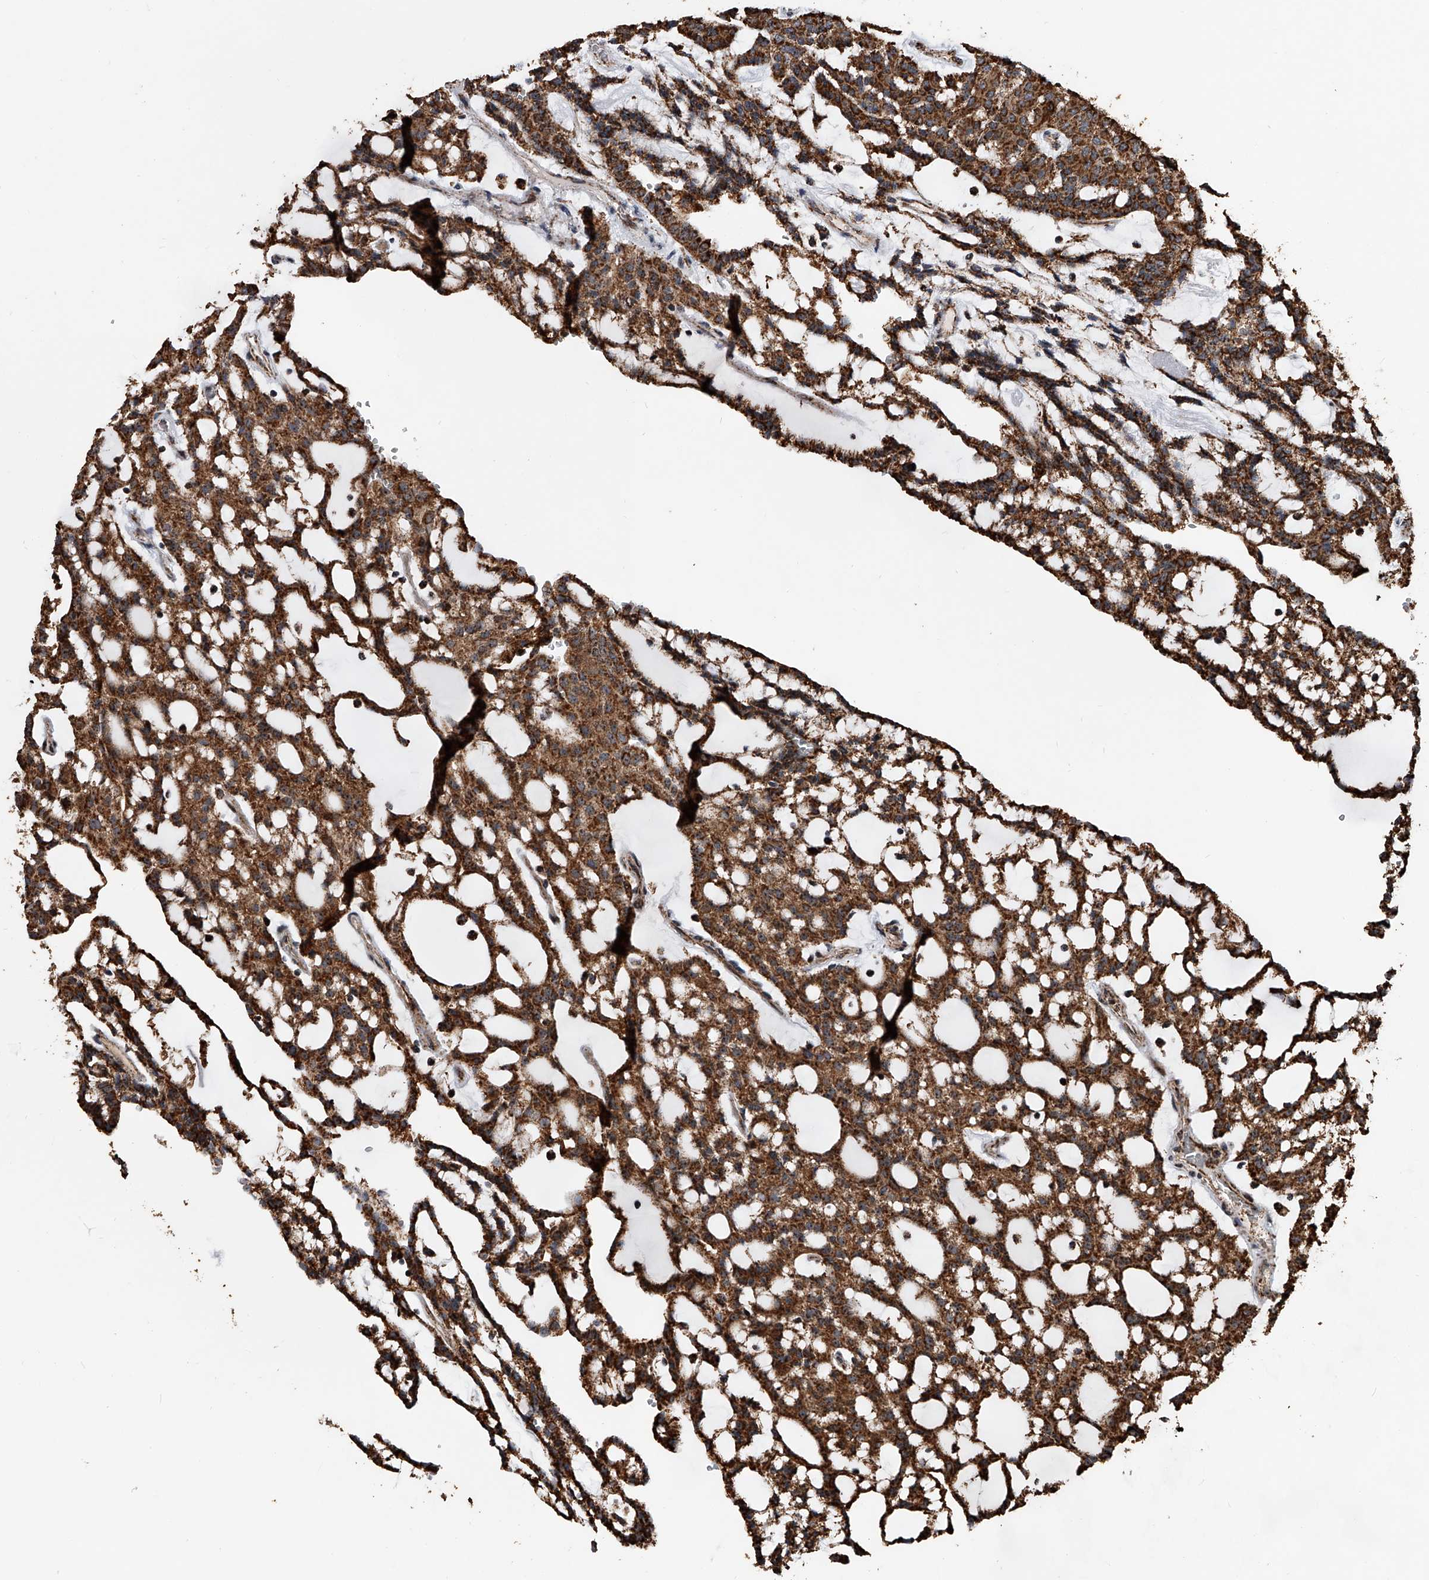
{"staining": {"intensity": "moderate", "quantity": ">75%", "location": "cytoplasmic/membranous"}, "tissue": "renal cancer", "cell_type": "Tumor cells", "image_type": "cancer", "snomed": [{"axis": "morphology", "description": "Adenocarcinoma, NOS"}, {"axis": "topography", "description": "Kidney"}], "caption": "Immunohistochemical staining of renal cancer shows medium levels of moderate cytoplasmic/membranous protein positivity in approximately >75% of tumor cells. The staining is performed using DAB brown chromogen to label protein expression. The nuclei are counter-stained blue using hematoxylin.", "gene": "SMPDL3A", "patient": {"sex": "male", "age": 63}}